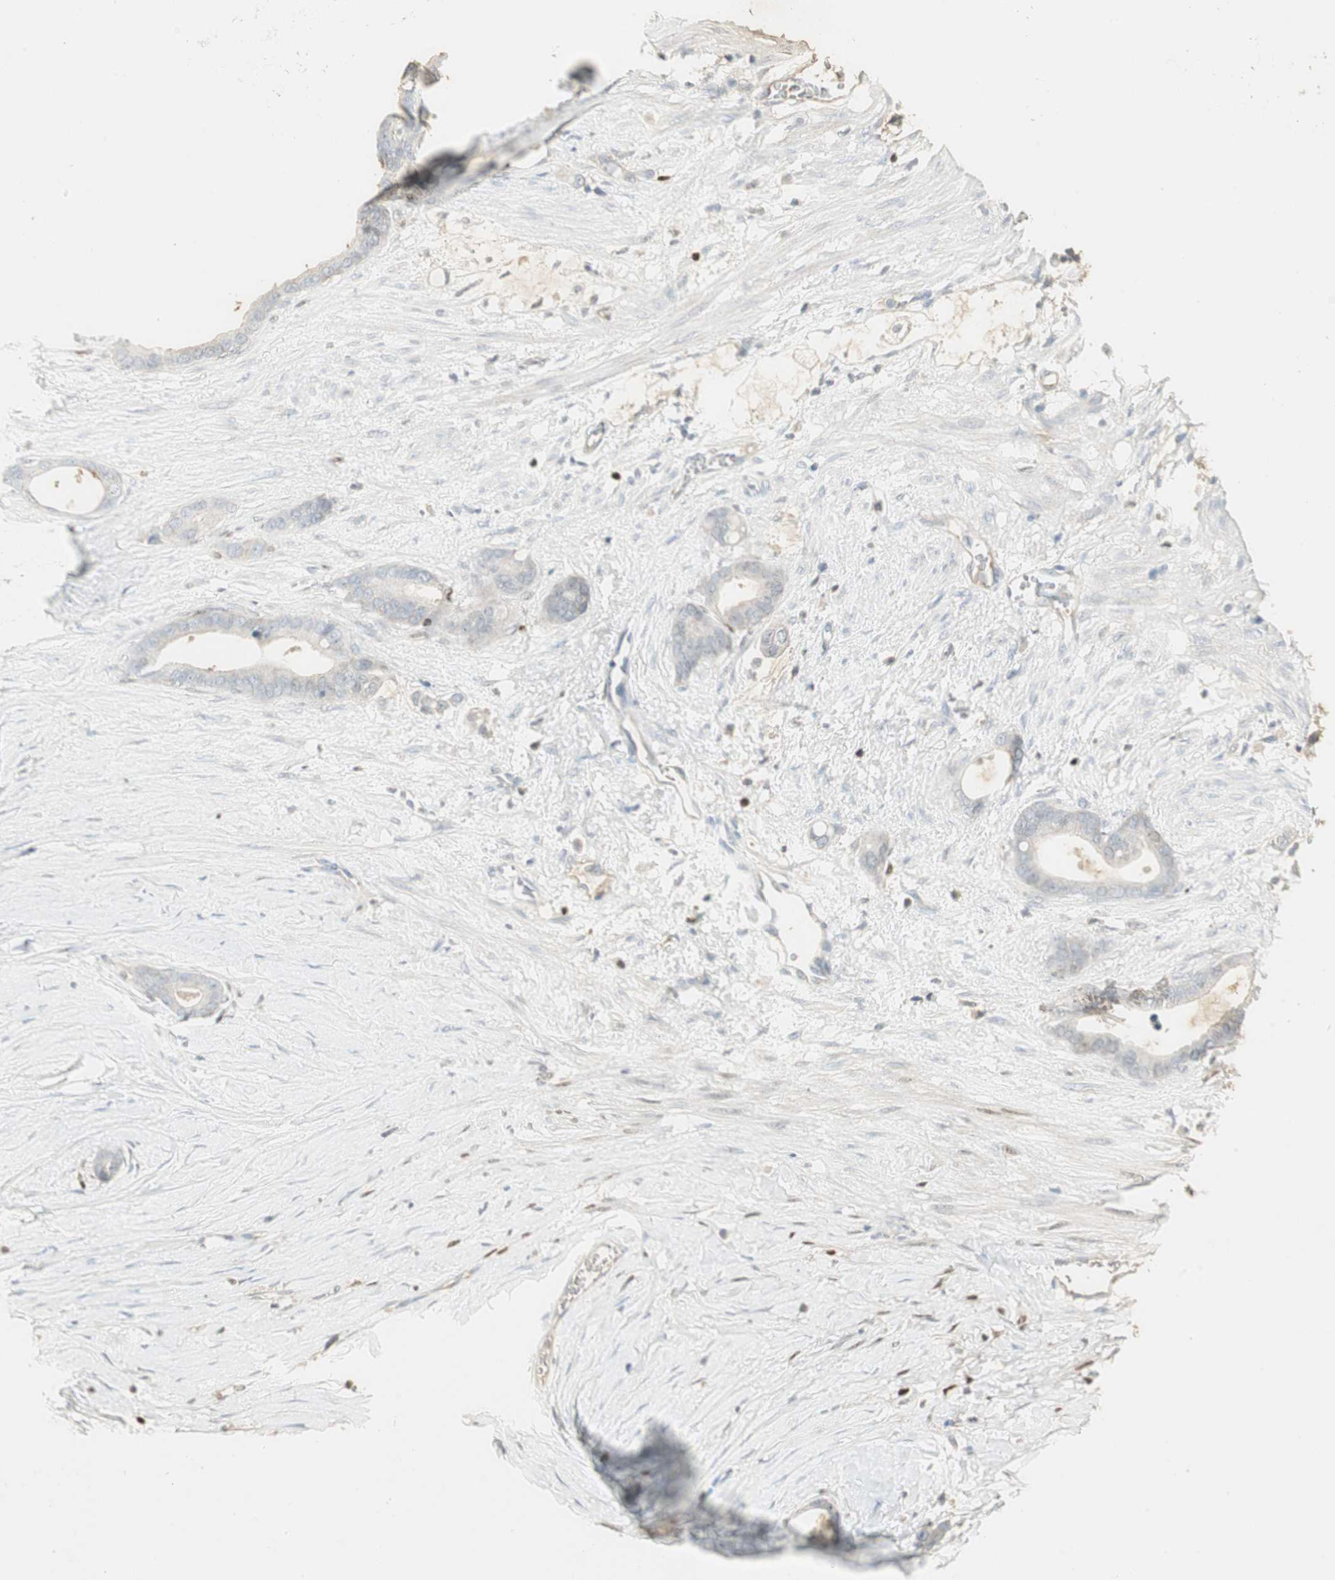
{"staining": {"intensity": "negative", "quantity": "none", "location": "none"}, "tissue": "stomach cancer", "cell_type": "Tumor cells", "image_type": "cancer", "snomed": [{"axis": "morphology", "description": "Adenocarcinoma, NOS"}, {"axis": "topography", "description": "Stomach"}], "caption": "This micrograph is of stomach cancer (adenocarcinoma) stained with immunohistochemistry (IHC) to label a protein in brown with the nuclei are counter-stained blue. There is no positivity in tumor cells.", "gene": "RUNX2", "patient": {"sex": "female", "age": 75}}